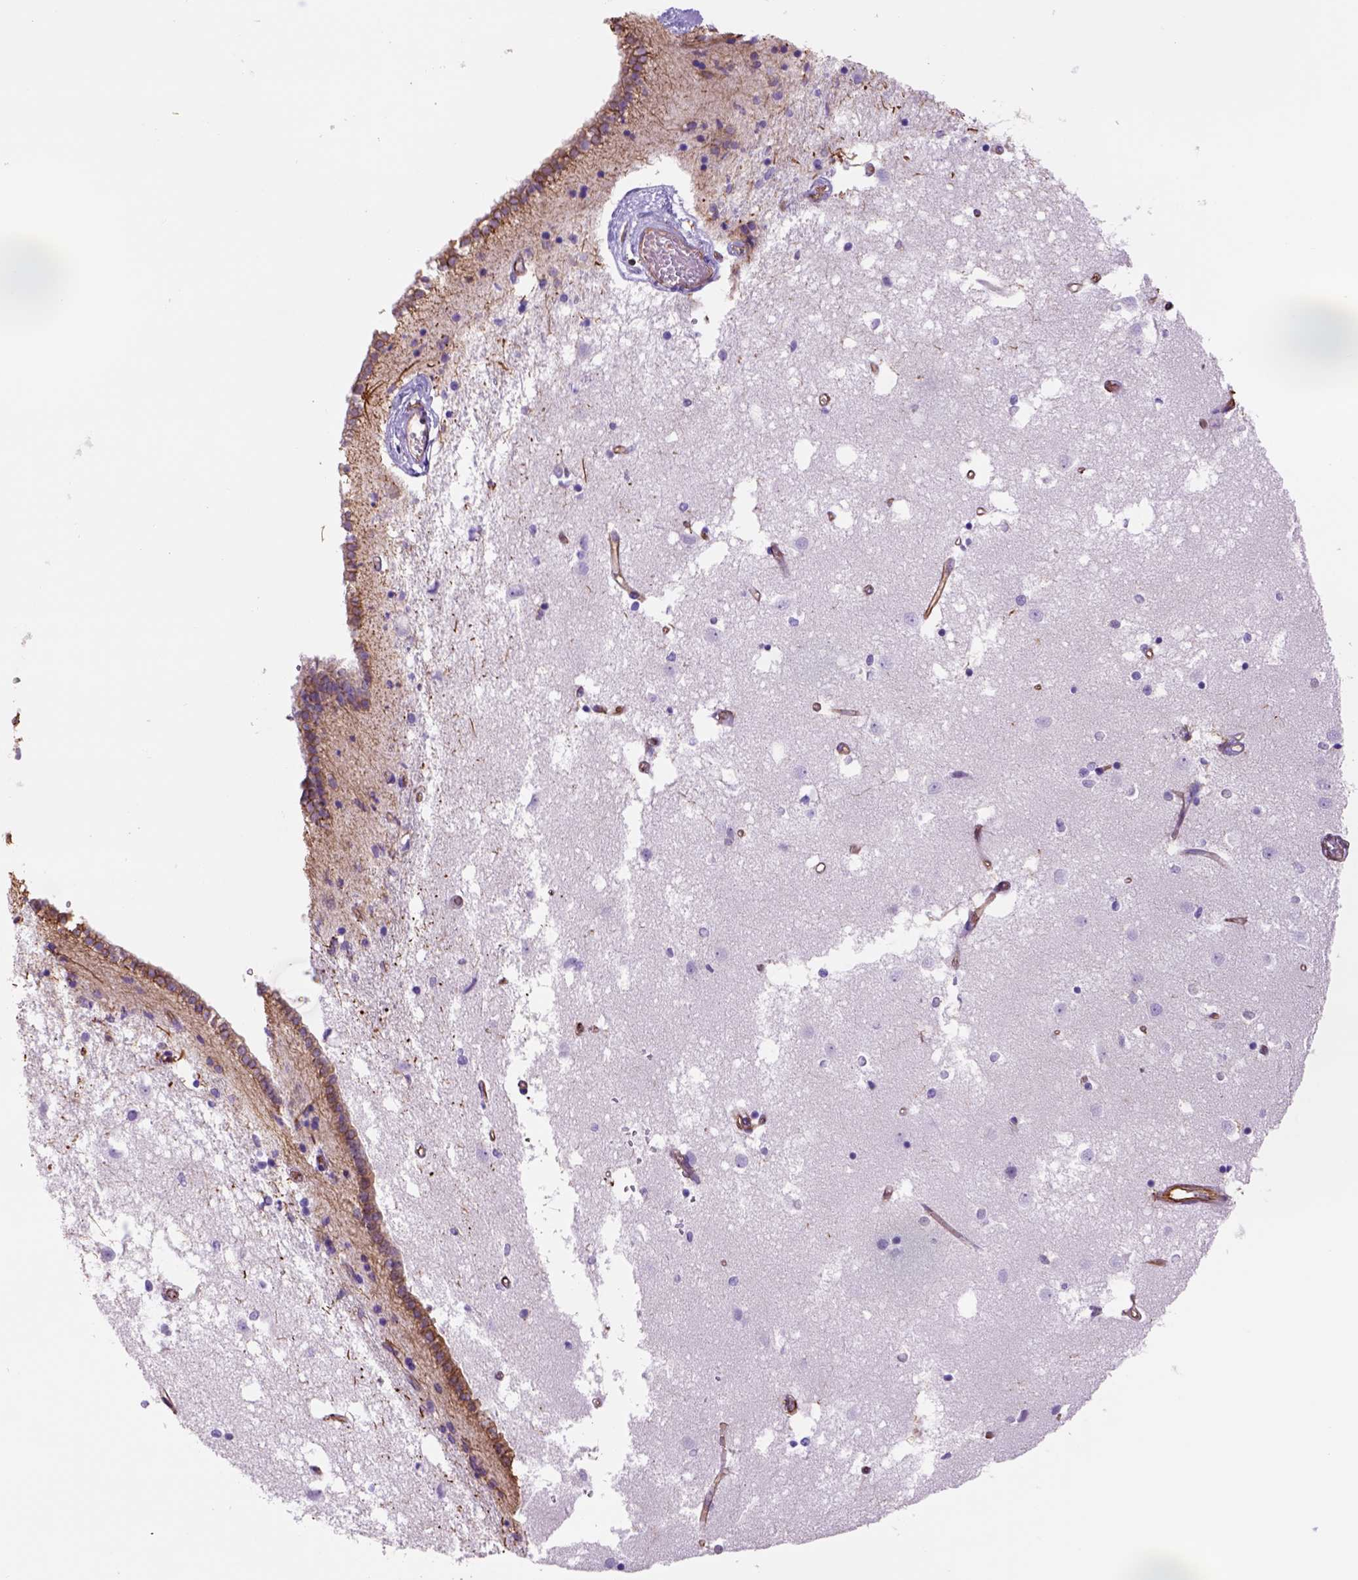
{"staining": {"intensity": "moderate", "quantity": "25%-75%", "location": "cytoplasmic/membranous"}, "tissue": "caudate", "cell_type": "Glial cells", "image_type": "normal", "snomed": [{"axis": "morphology", "description": "Normal tissue, NOS"}, {"axis": "topography", "description": "Lateral ventricle wall"}], "caption": "Protein expression analysis of benign human caudate reveals moderate cytoplasmic/membranous staining in about 25%-75% of glial cells. Using DAB (3,3'-diaminobenzidine) (brown) and hematoxylin (blue) stains, captured at high magnification using brightfield microscopy.", "gene": "ZZZ3", "patient": {"sex": "male", "age": 54}}